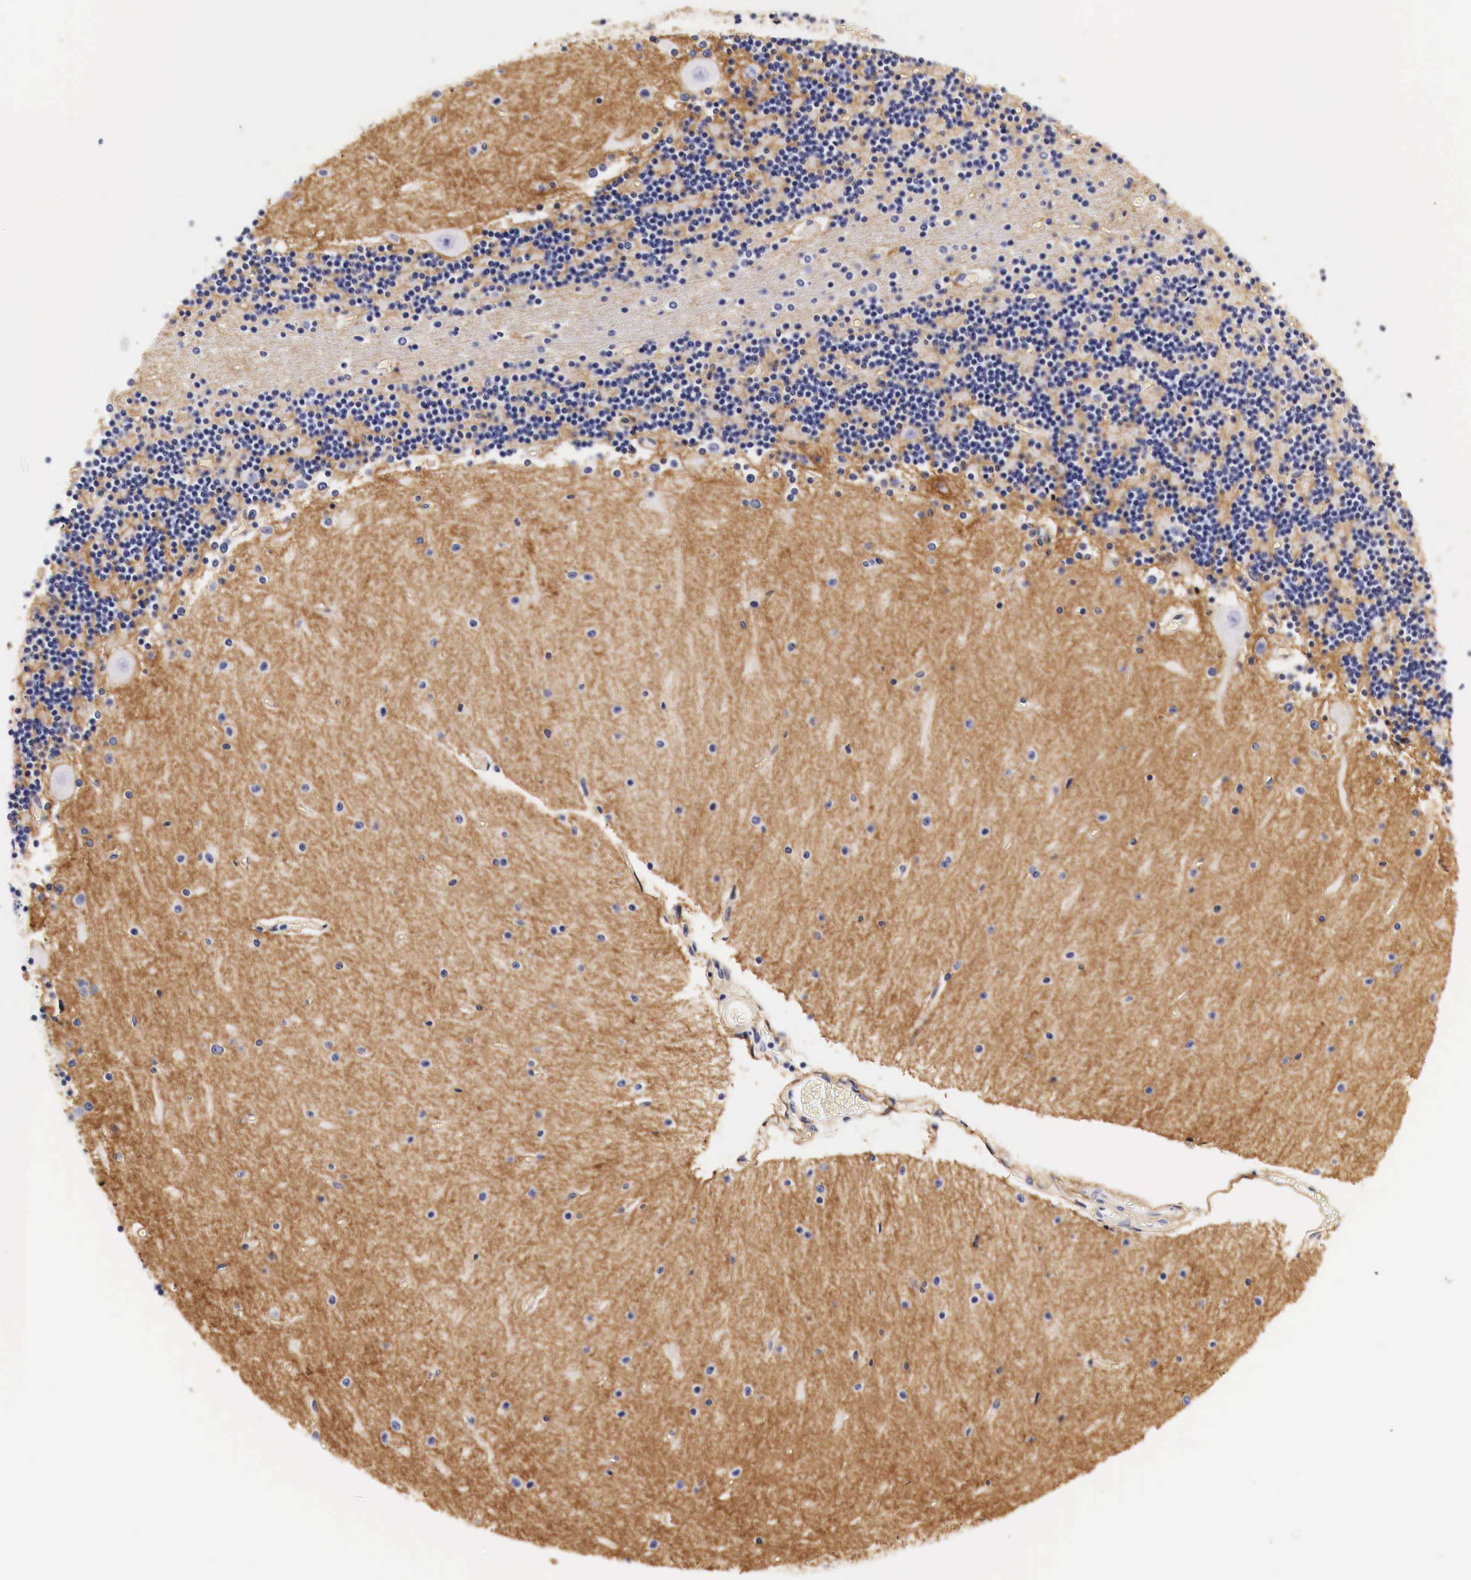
{"staining": {"intensity": "negative", "quantity": "none", "location": "none"}, "tissue": "cerebellum", "cell_type": "Cells in granular layer", "image_type": "normal", "snomed": [{"axis": "morphology", "description": "Normal tissue, NOS"}, {"axis": "topography", "description": "Cerebellum"}], "caption": "Immunohistochemistry histopathology image of benign human cerebellum stained for a protein (brown), which shows no staining in cells in granular layer. Nuclei are stained in blue.", "gene": "EGFR", "patient": {"sex": "female", "age": 54}}